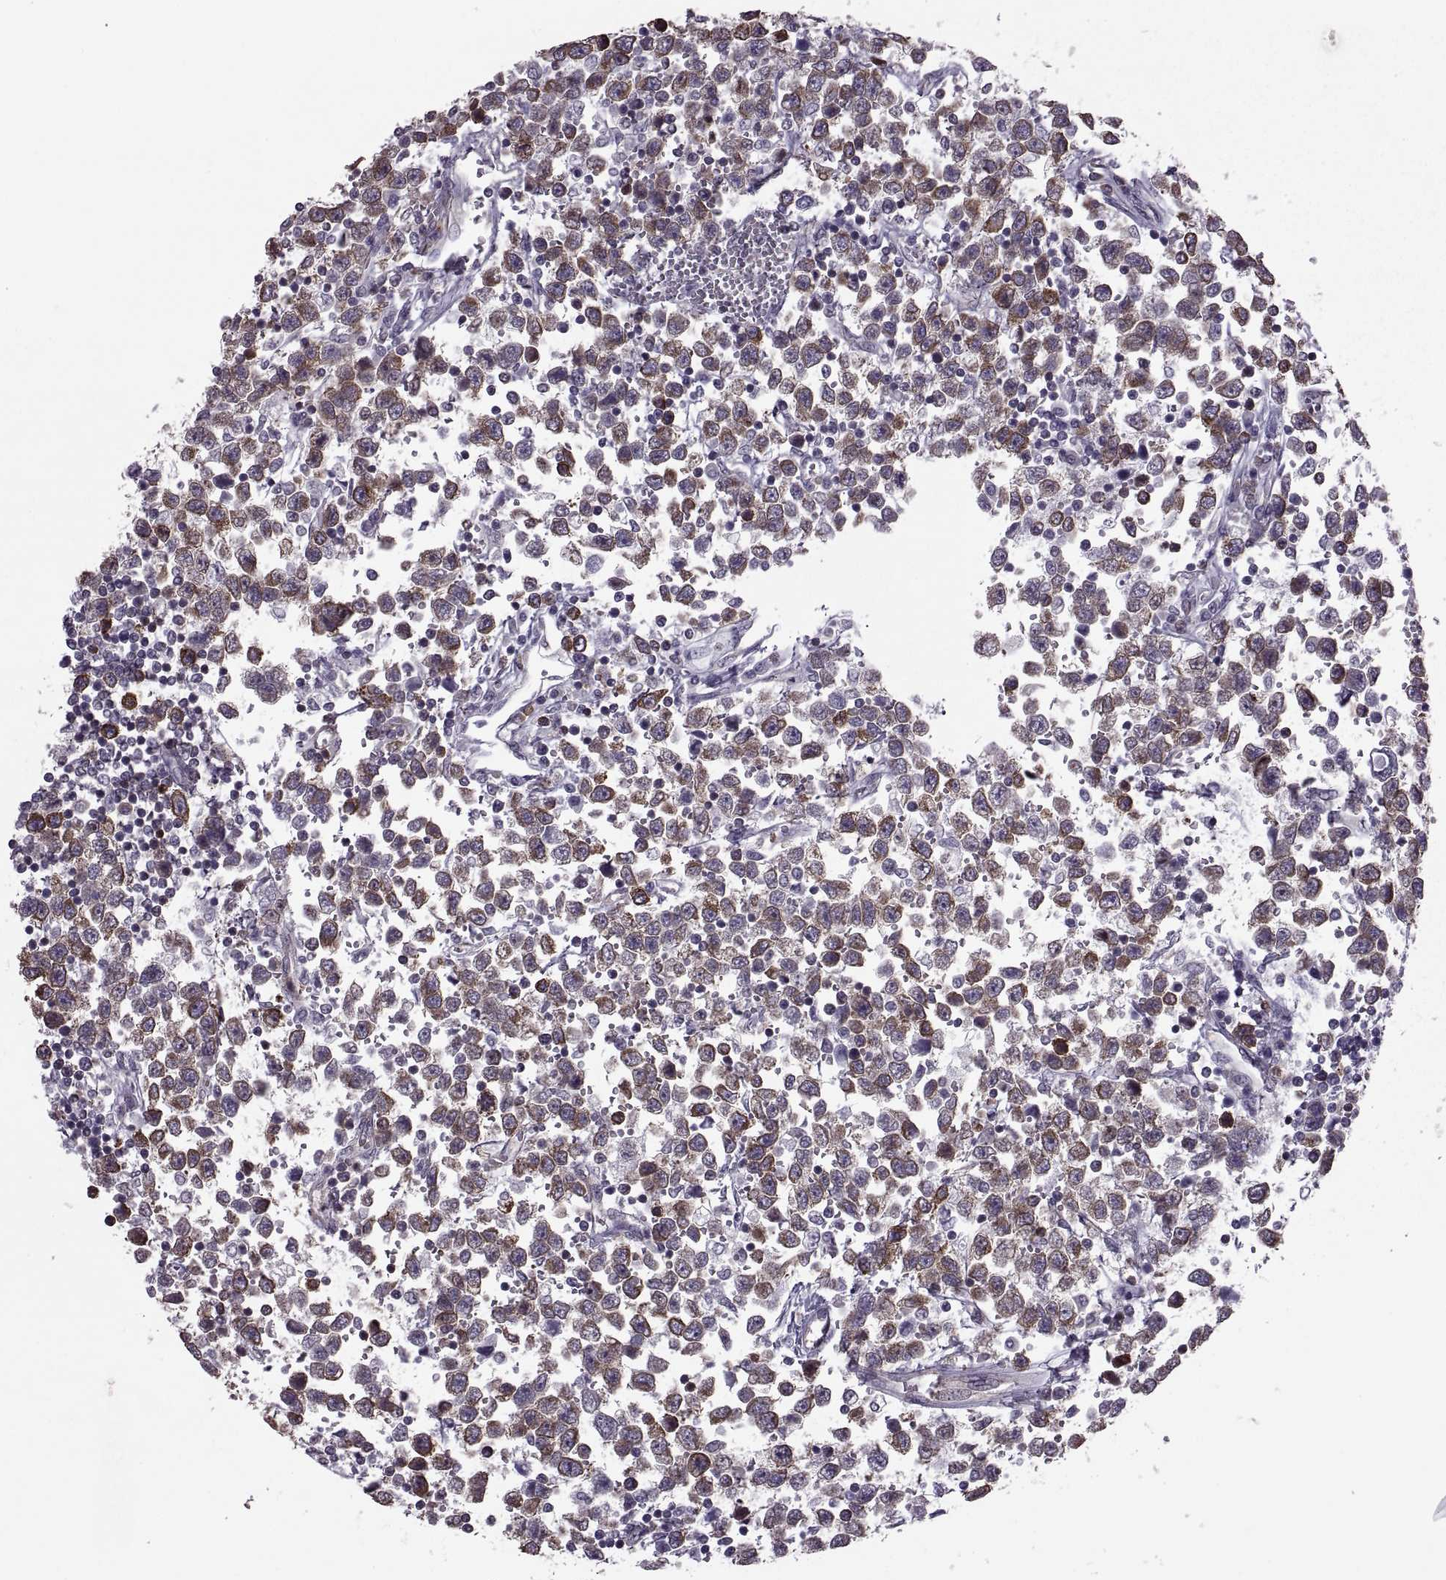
{"staining": {"intensity": "strong", "quantity": ">75%", "location": "cytoplasmic/membranous"}, "tissue": "testis cancer", "cell_type": "Tumor cells", "image_type": "cancer", "snomed": [{"axis": "morphology", "description": "Seminoma, NOS"}, {"axis": "topography", "description": "Testis"}], "caption": "Seminoma (testis) was stained to show a protein in brown. There is high levels of strong cytoplasmic/membranous staining in approximately >75% of tumor cells.", "gene": "PABPC1", "patient": {"sex": "male", "age": 34}}